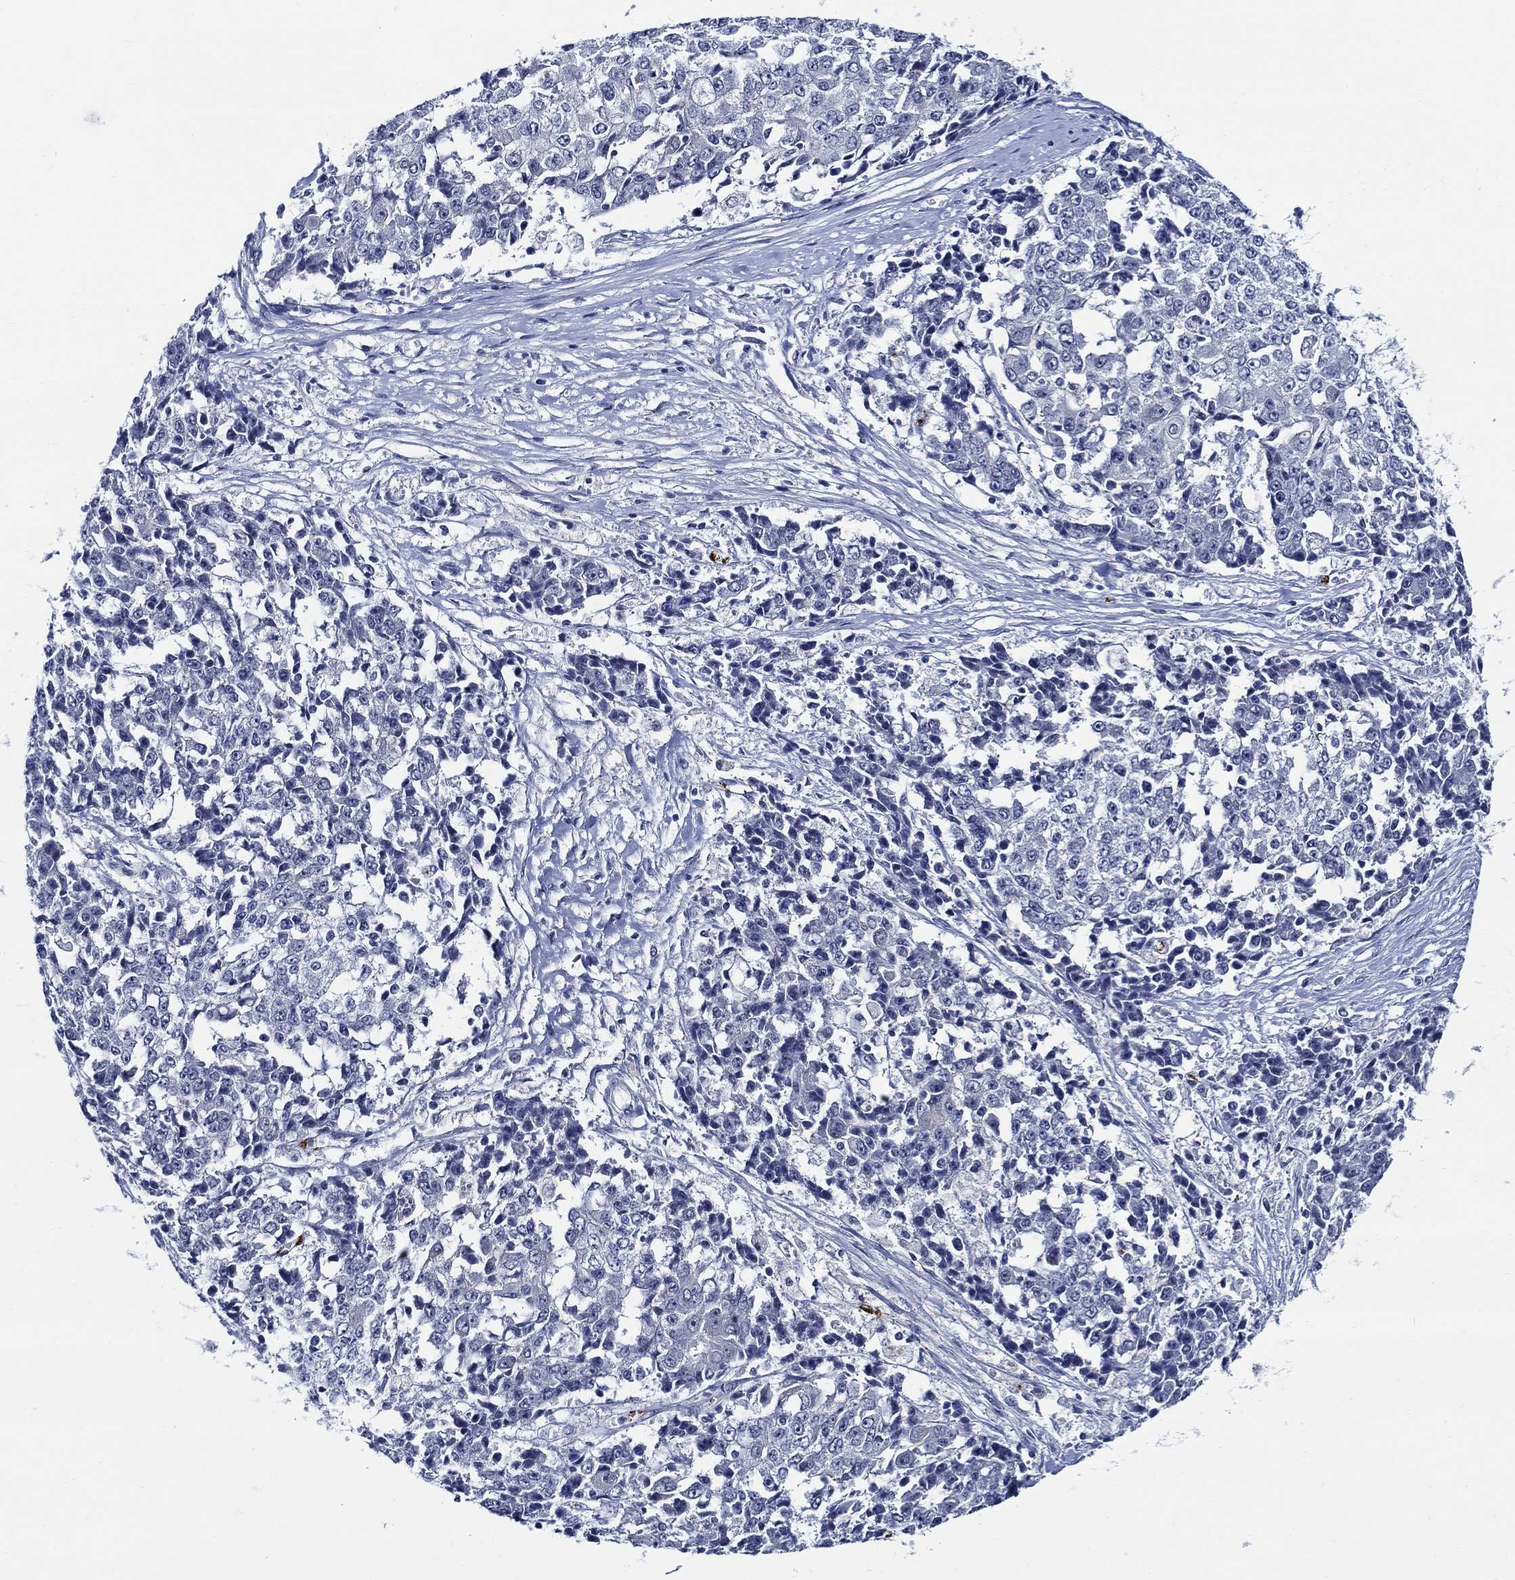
{"staining": {"intensity": "negative", "quantity": "none", "location": "none"}, "tissue": "ovarian cancer", "cell_type": "Tumor cells", "image_type": "cancer", "snomed": [{"axis": "morphology", "description": "Carcinoma, endometroid"}, {"axis": "topography", "description": "Ovary"}], "caption": "Human ovarian endometroid carcinoma stained for a protein using immunohistochemistry shows no expression in tumor cells.", "gene": "ALOX12", "patient": {"sex": "female", "age": 42}}